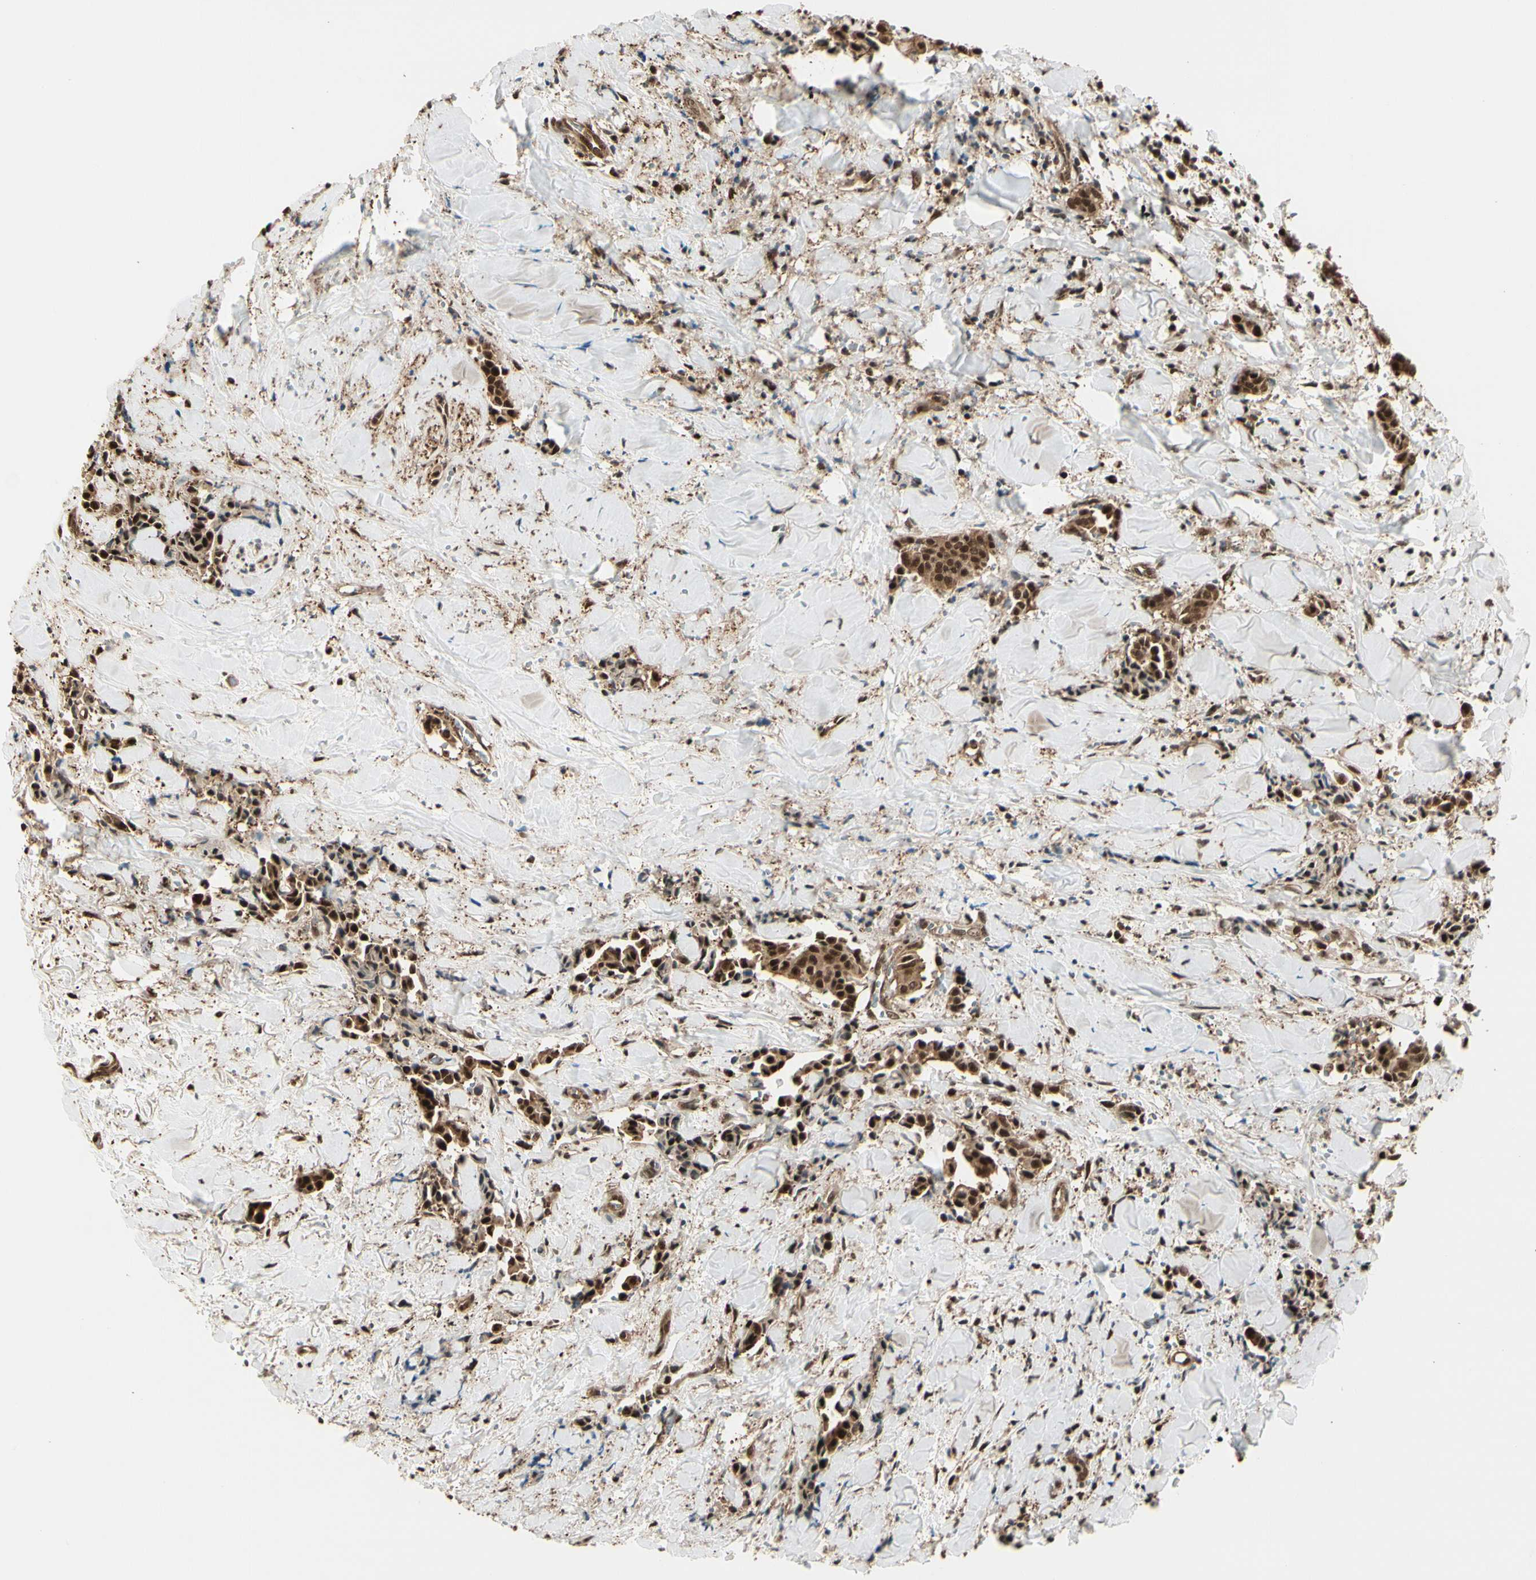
{"staining": {"intensity": "strong", "quantity": ">75%", "location": "cytoplasmic/membranous,nuclear"}, "tissue": "head and neck cancer", "cell_type": "Tumor cells", "image_type": "cancer", "snomed": [{"axis": "morphology", "description": "Adenocarcinoma, NOS"}, {"axis": "topography", "description": "Salivary gland"}, {"axis": "topography", "description": "Head-Neck"}], "caption": "A histopathology image of human head and neck cancer (adenocarcinoma) stained for a protein reveals strong cytoplasmic/membranous and nuclear brown staining in tumor cells.", "gene": "HSF1", "patient": {"sex": "female", "age": 59}}